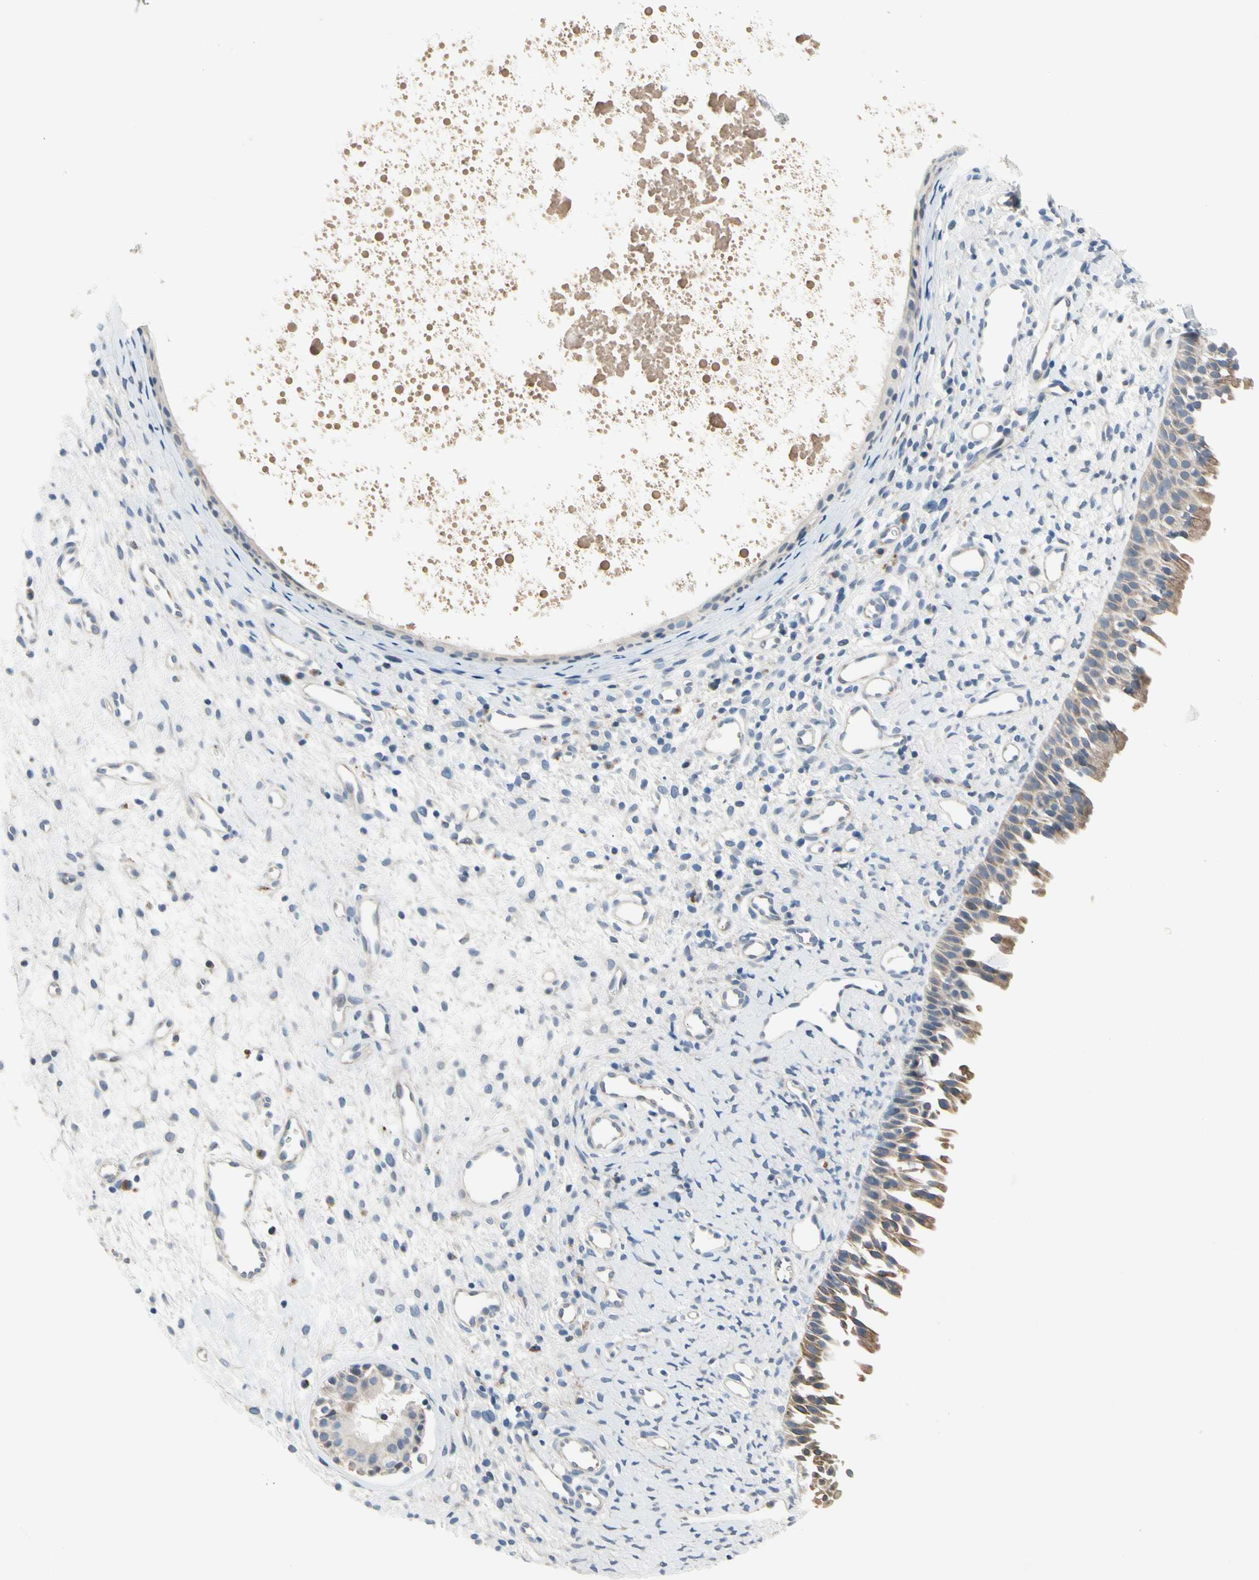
{"staining": {"intensity": "weak", "quantity": "<25%", "location": "cytoplasmic/membranous"}, "tissue": "nasopharynx", "cell_type": "Respiratory epithelial cells", "image_type": "normal", "snomed": [{"axis": "morphology", "description": "Normal tissue, NOS"}, {"axis": "topography", "description": "Nasopharynx"}], "caption": "High power microscopy photomicrograph of an IHC histopathology image of unremarkable nasopharynx, revealing no significant expression in respiratory epithelial cells.", "gene": "NFASC", "patient": {"sex": "male", "age": 22}}